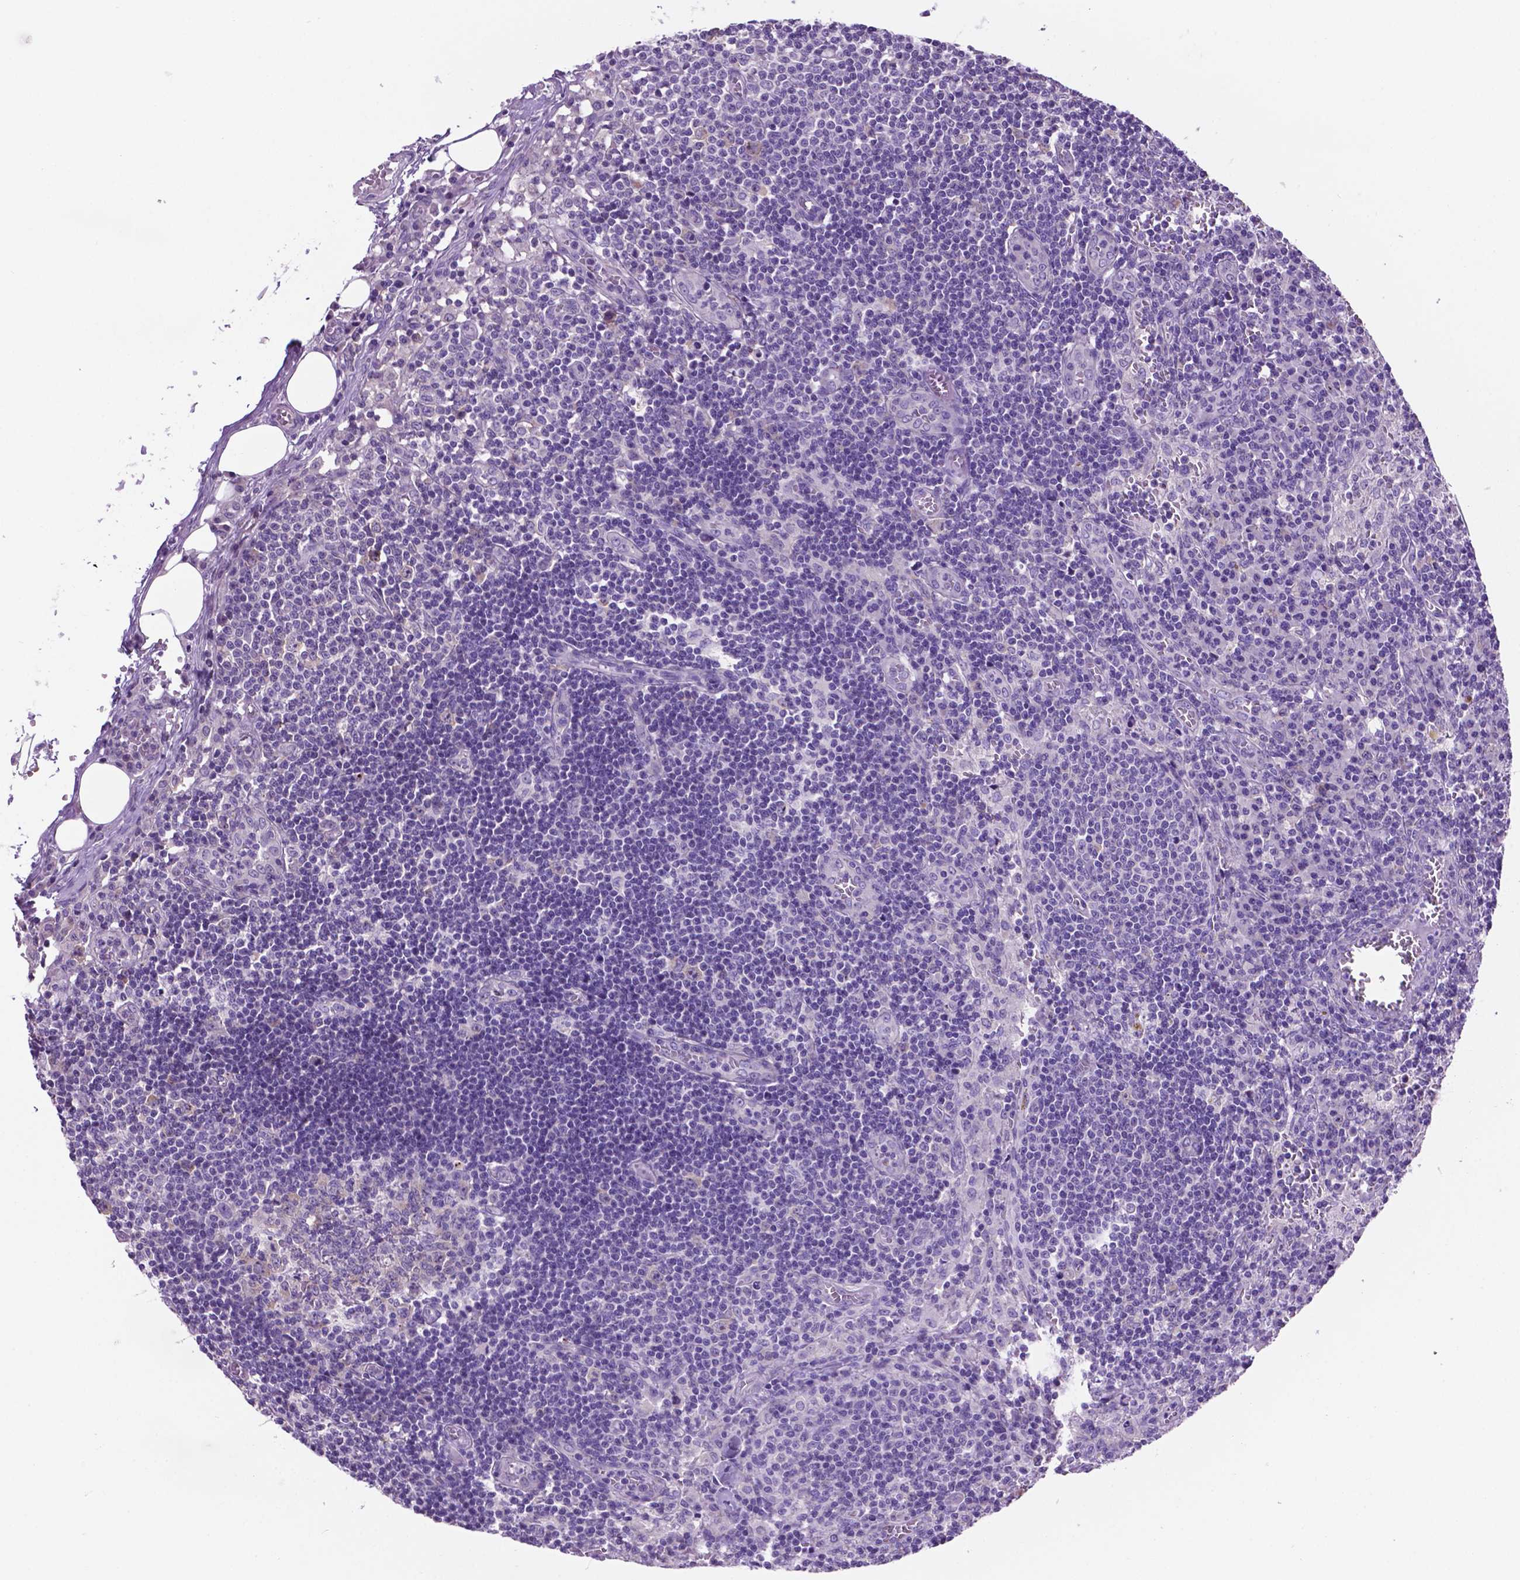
{"staining": {"intensity": "negative", "quantity": "none", "location": "none"}, "tissue": "lymph node", "cell_type": "Germinal center cells", "image_type": "normal", "snomed": [{"axis": "morphology", "description": "Normal tissue, NOS"}, {"axis": "topography", "description": "Lymph node"}], "caption": "This is a histopathology image of immunohistochemistry (IHC) staining of benign lymph node, which shows no expression in germinal center cells. (Immunohistochemistry (ihc), brightfield microscopy, high magnification).", "gene": "SPDYA", "patient": {"sex": "male", "age": 62}}